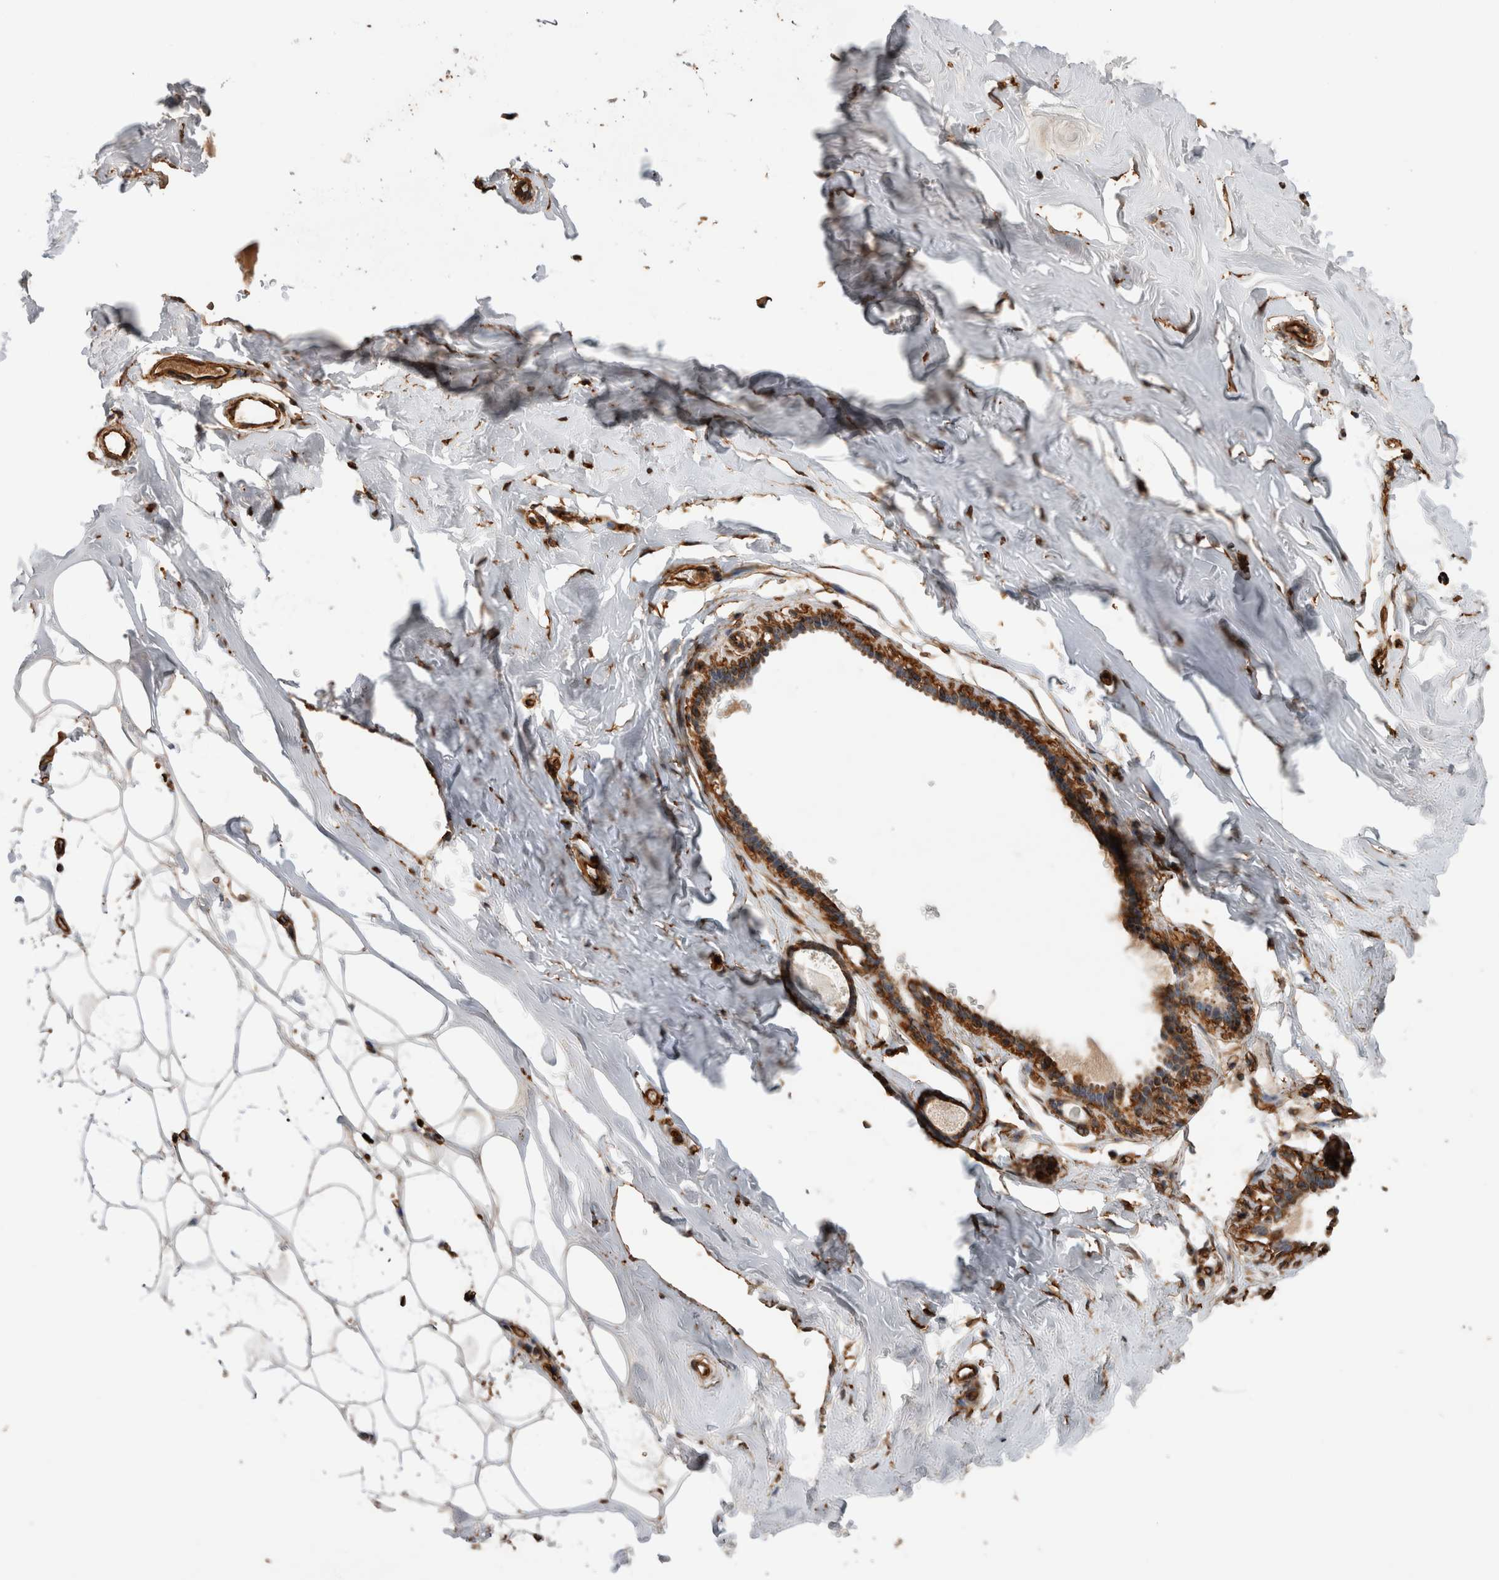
{"staining": {"intensity": "moderate", "quantity": ">75%", "location": "cytoplasmic/membranous"}, "tissue": "adipose tissue", "cell_type": "Adipocytes", "image_type": "normal", "snomed": [{"axis": "morphology", "description": "Normal tissue, NOS"}, {"axis": "morphology", "description": "Fibrosis, NOS"}, {"axis": "topography", "description": "Breast"}, {"axis": "topography", "description": "Adipose tissue"}], "caption": "Unremarkable adipose tissue exhibits moderate cytoplasmic/membranous positivity in about >75% of adipocytes The staining is performed using DAB (3,3'-diaminobenzidine) brown chromogen to label protein expression. The nuclei are counter-stained blue using hematoxylin..", "gene": "ZNF397", "patient": {"sex": "female", "age": 39}}